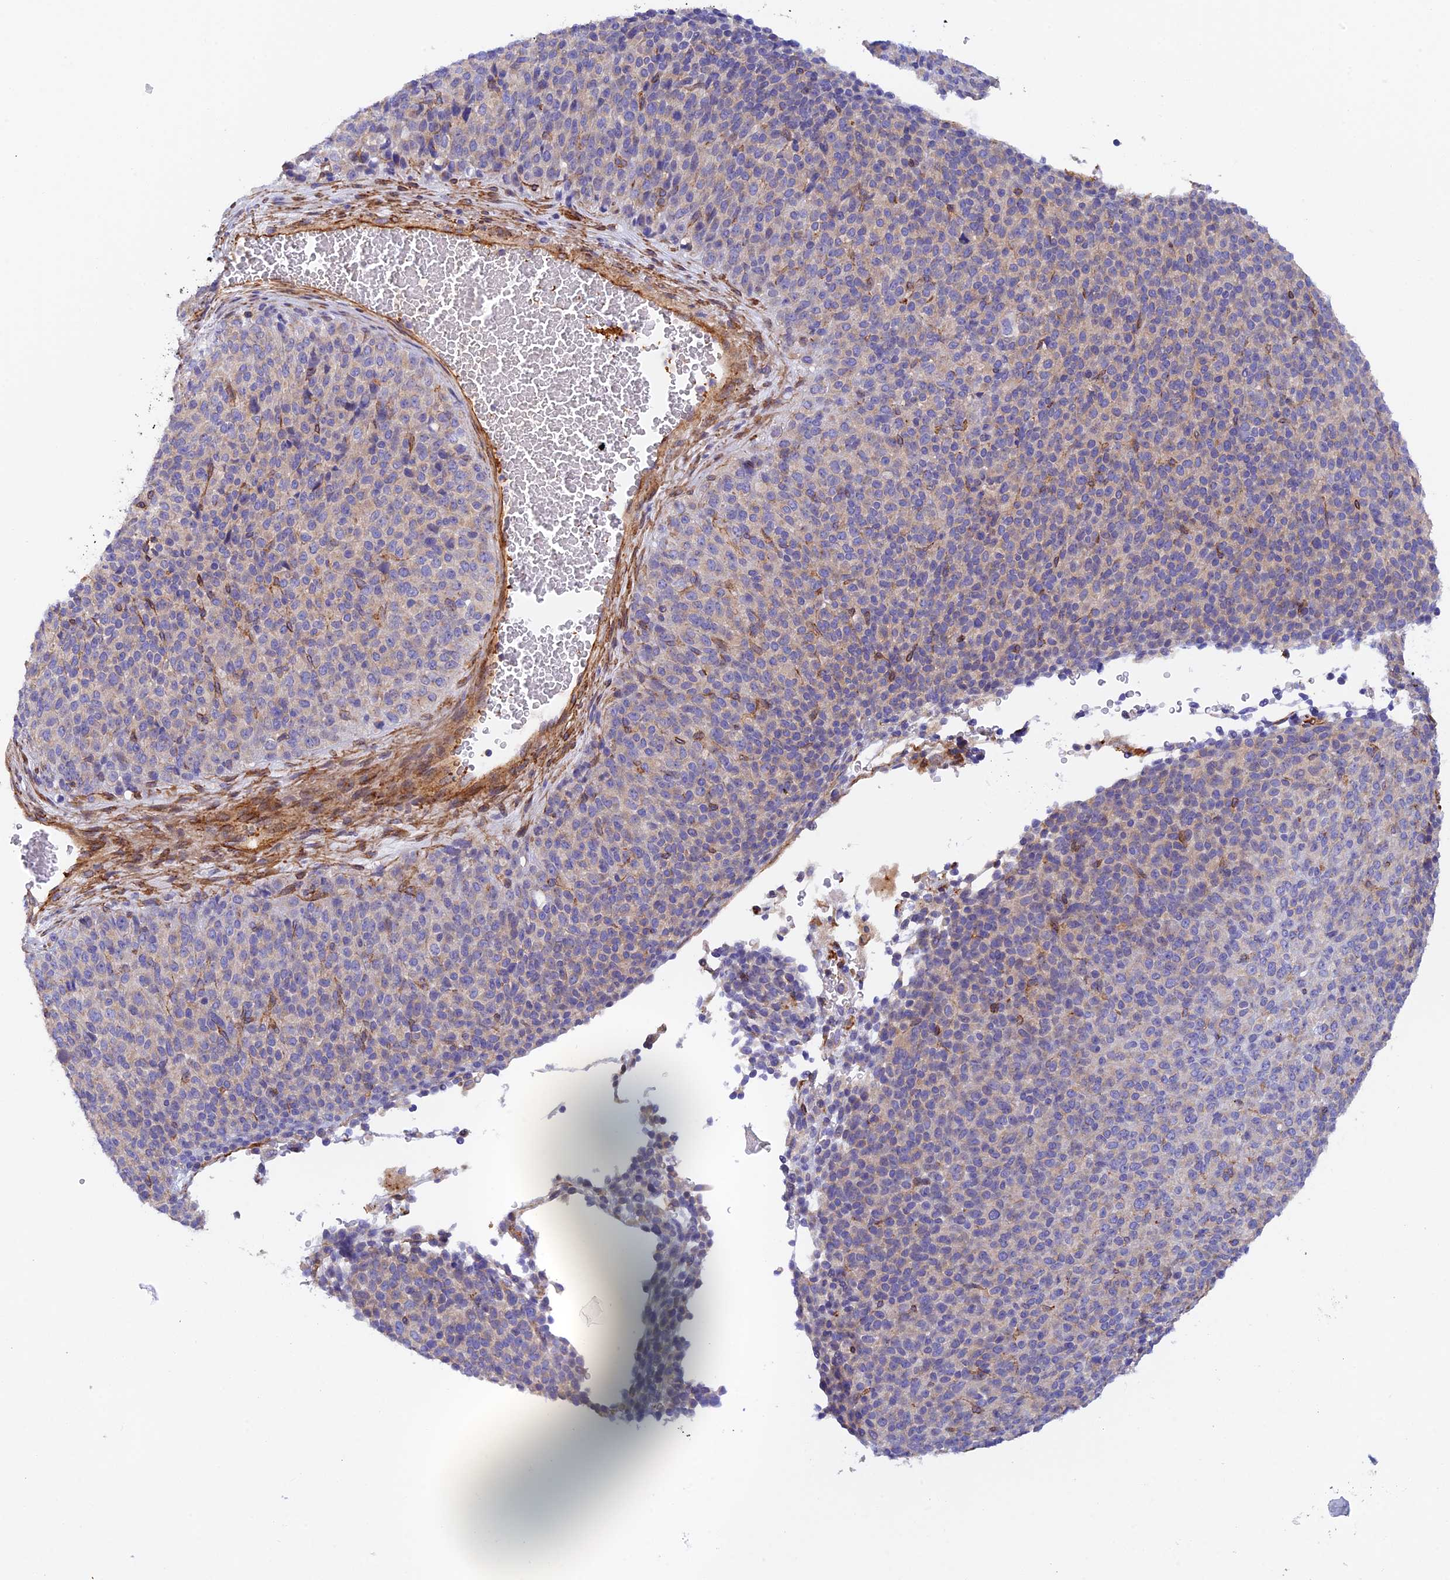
{"staining": {"intensity": "weak", "quantity": "<25%", "location": "cytoplasmic/membranous"}, "tissue": "melanoma", "cell_type": "Tumor cells", "image_type": "cancer", "snomed": [{"axis": "morphology", "description": "Malignant melanoma, Metastatic site"}, {"axis": "topography", "description": "Brain"}], "caption": "High magnification brightfield microscopy of melanoma stained with DAB (3,3'-diaminobenzidine) (brown) and counterstained with hematoxylin (blue): tumor cells show no significant positivity.", "gene": "MYO9A", "patient": {"sex": "female", "age": 56}}